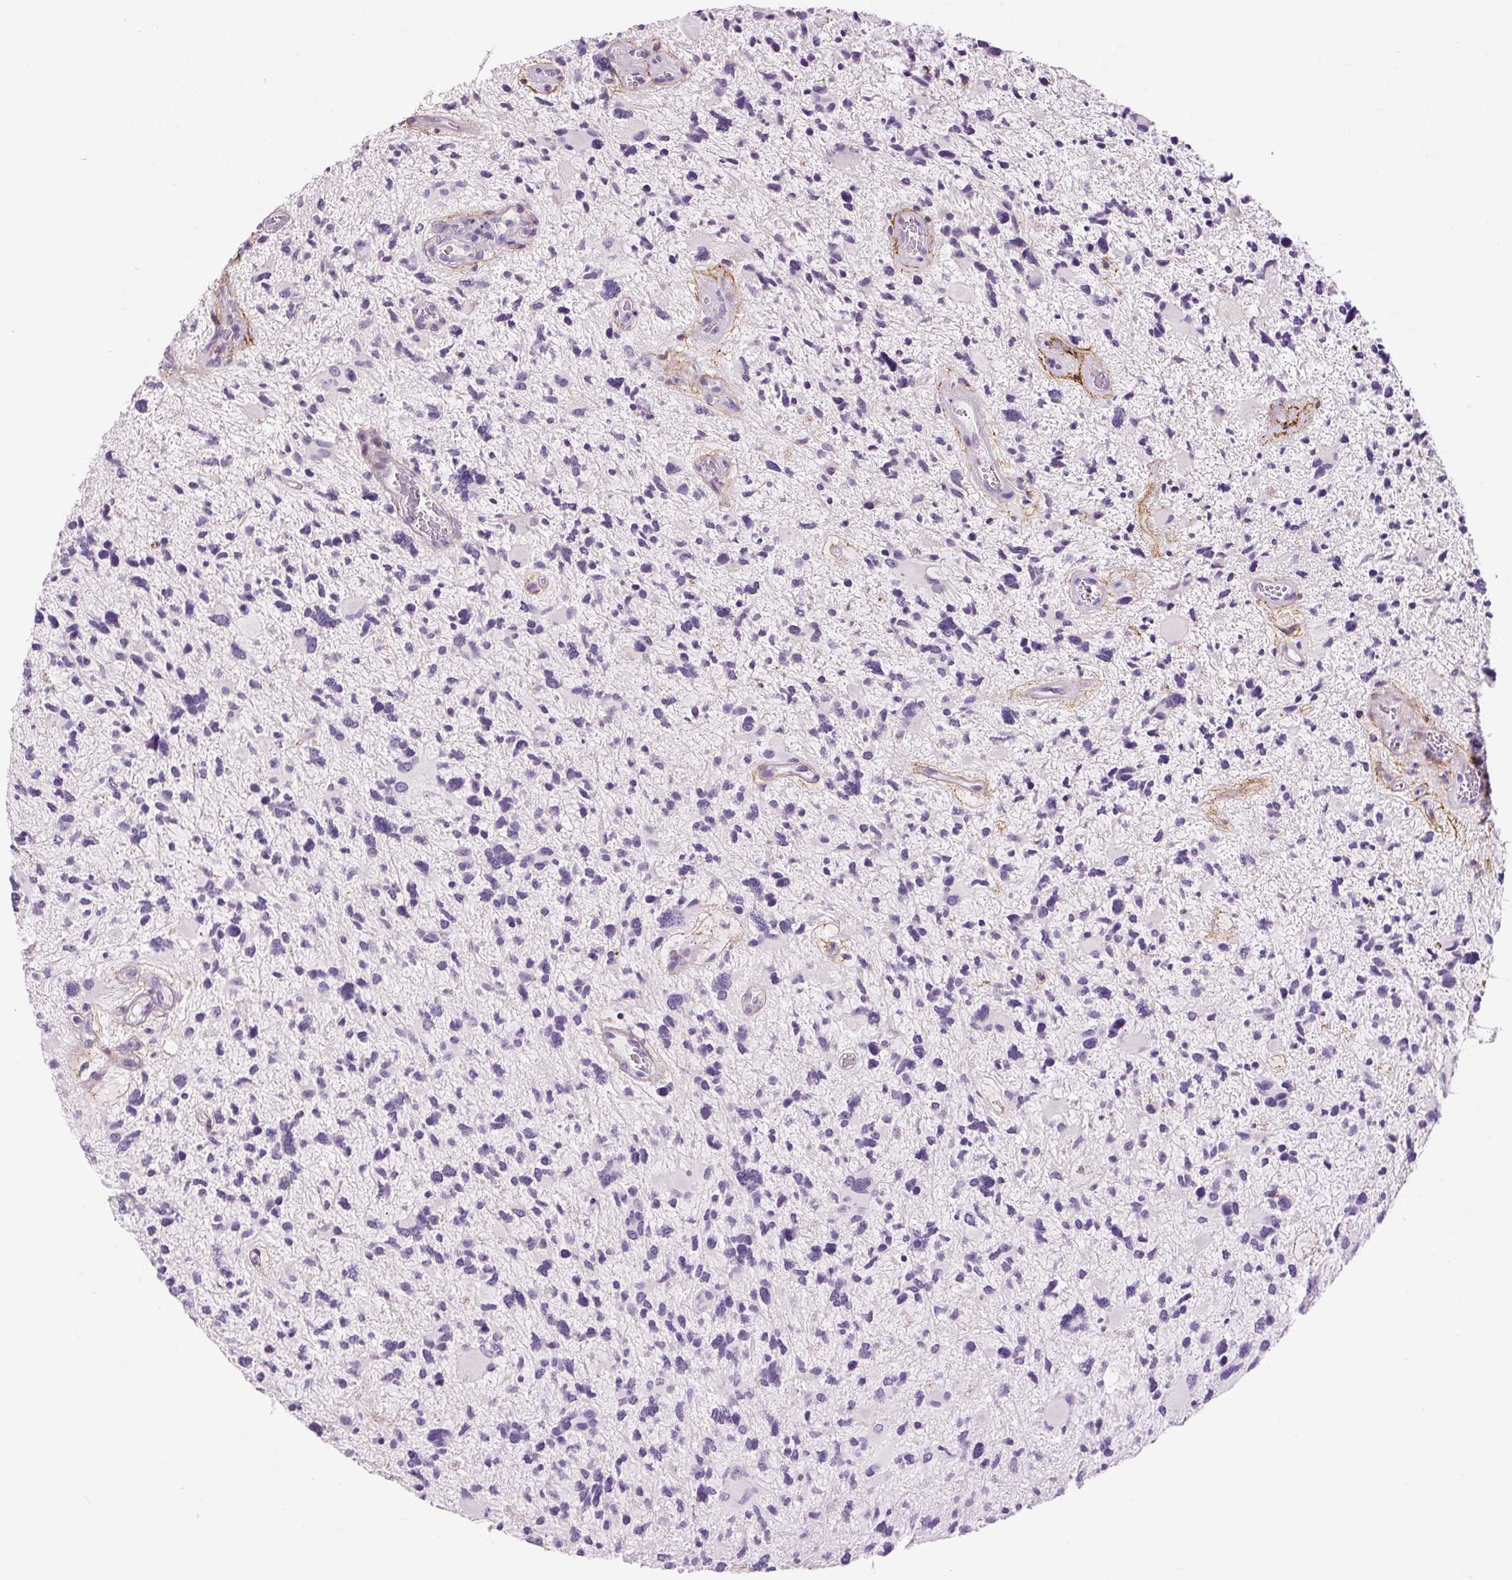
{"staining": {"intensity": "negative", "quantity": "none", "location": "none"}, "tissue": "glioma", "cell_type": "Tumor cells", "image_type": "cancer", "snomed": [{"axis": "morphology", "description": "Glioma, malignant, High grade"}, {"axis": "topography", "description": "Brain"}], "caption": "The micrograph exhibits no significant expression in tumor cells of glioma. Brightfield microscopy of IHC stained with DAB (brown) and hematoxylin (blue), captured at high magnification.", "gene": "FBN1", "patient": {"sex": "female", "age": 11}}